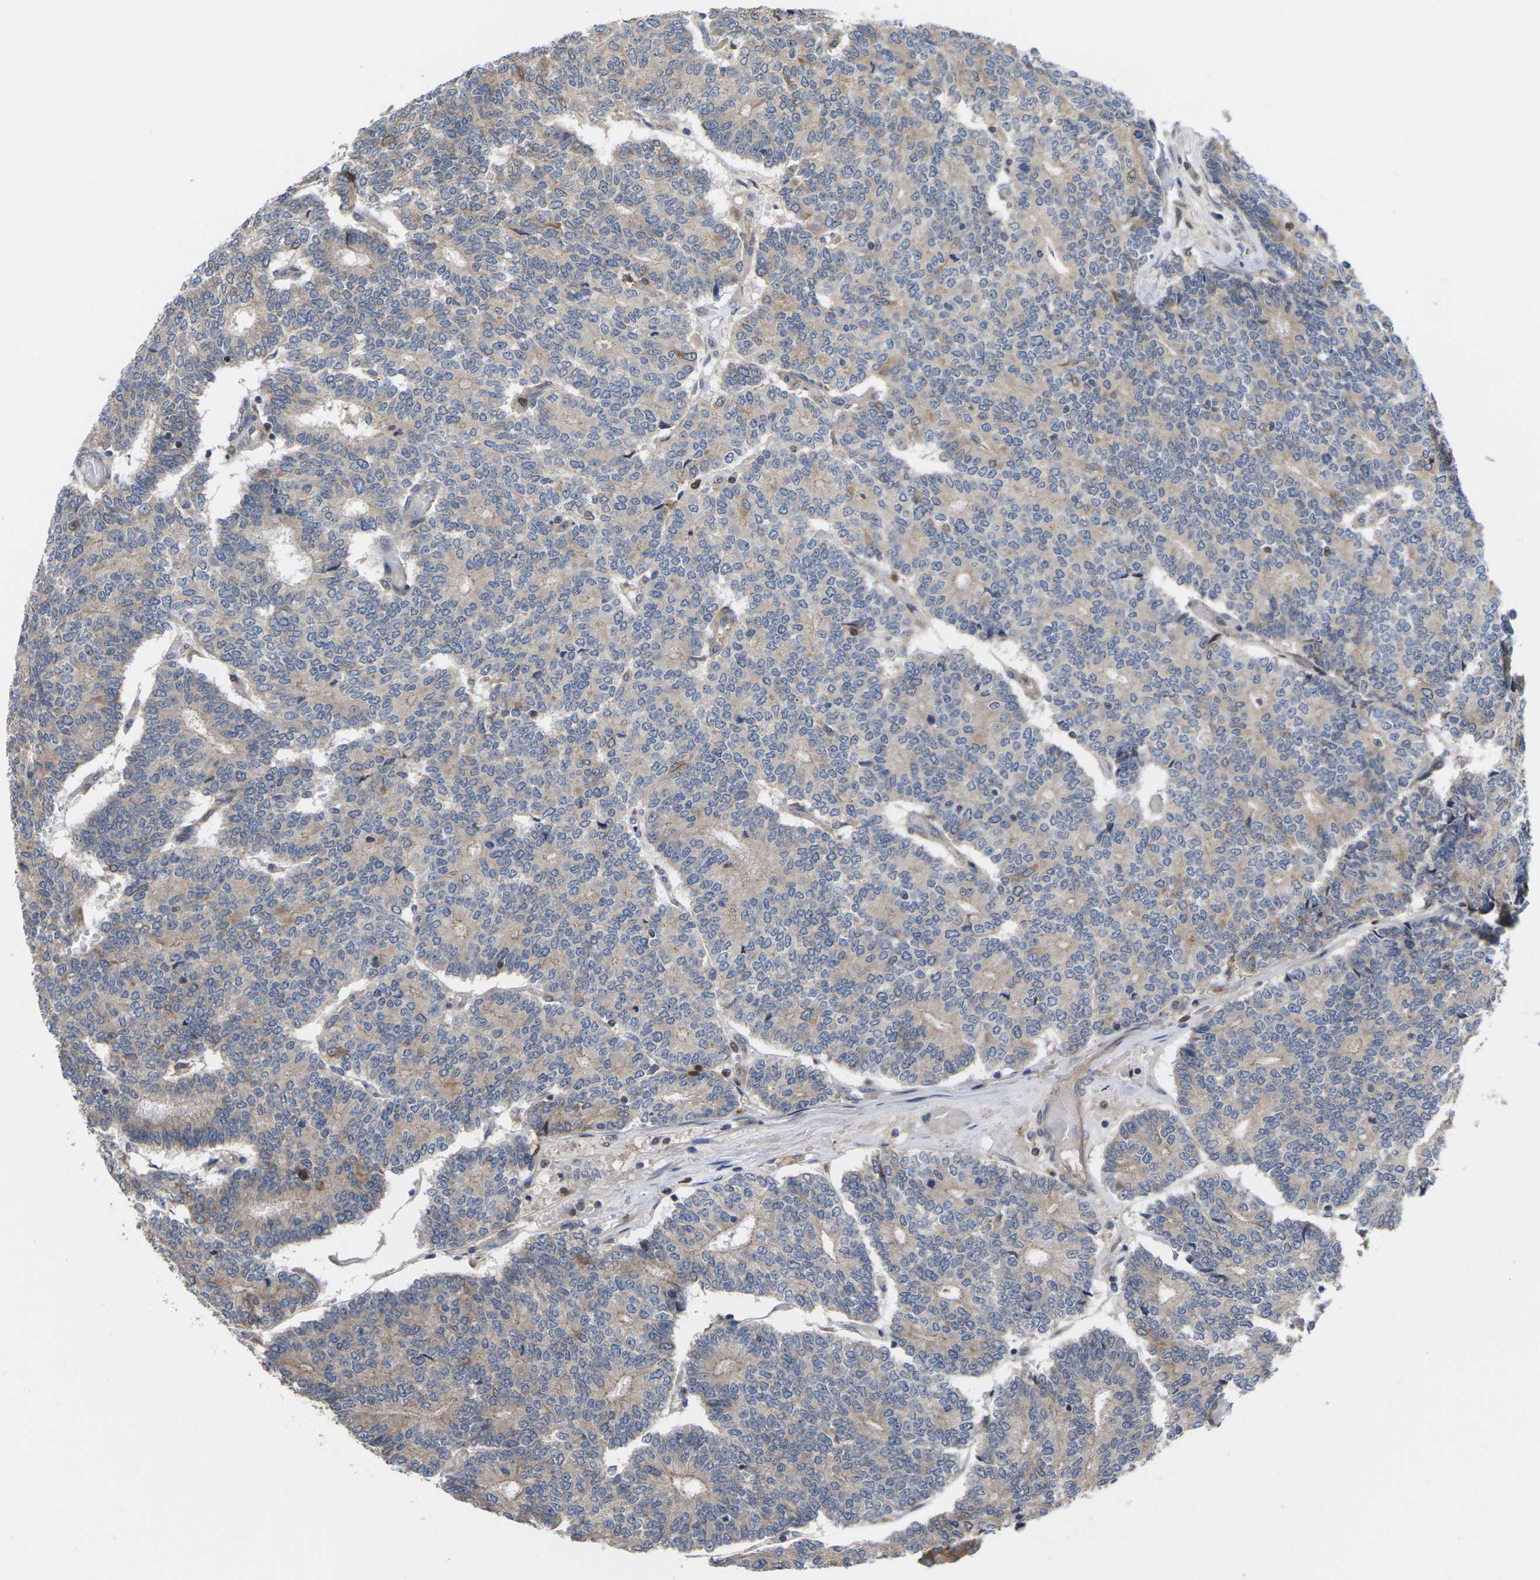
{"staining": {"intensity": "weak", "quantity": ">75%", "location": "cytoplasmic/membranous"}, "tissue": "prostate cancer", "cell_type": "Tumor cells", "image_type": "cancer", "snomed": [{"axis": "morphology", "description": "Normal tissue, NOS"}, {"axis": "morphology", "description": "Adenocarcinoma, High grade"}, {"axis": "topography", "description": "Prostate"}, {"axis": "topography", "description": "Seminal veicle"}], "caption": "Tumor cells display low levels of weak cytoplasmic/membranous expression in approximately >75% of cells in prostate cancer.", "gene": "TIAM1", "patient": {"sex": "male", "age": 55}}